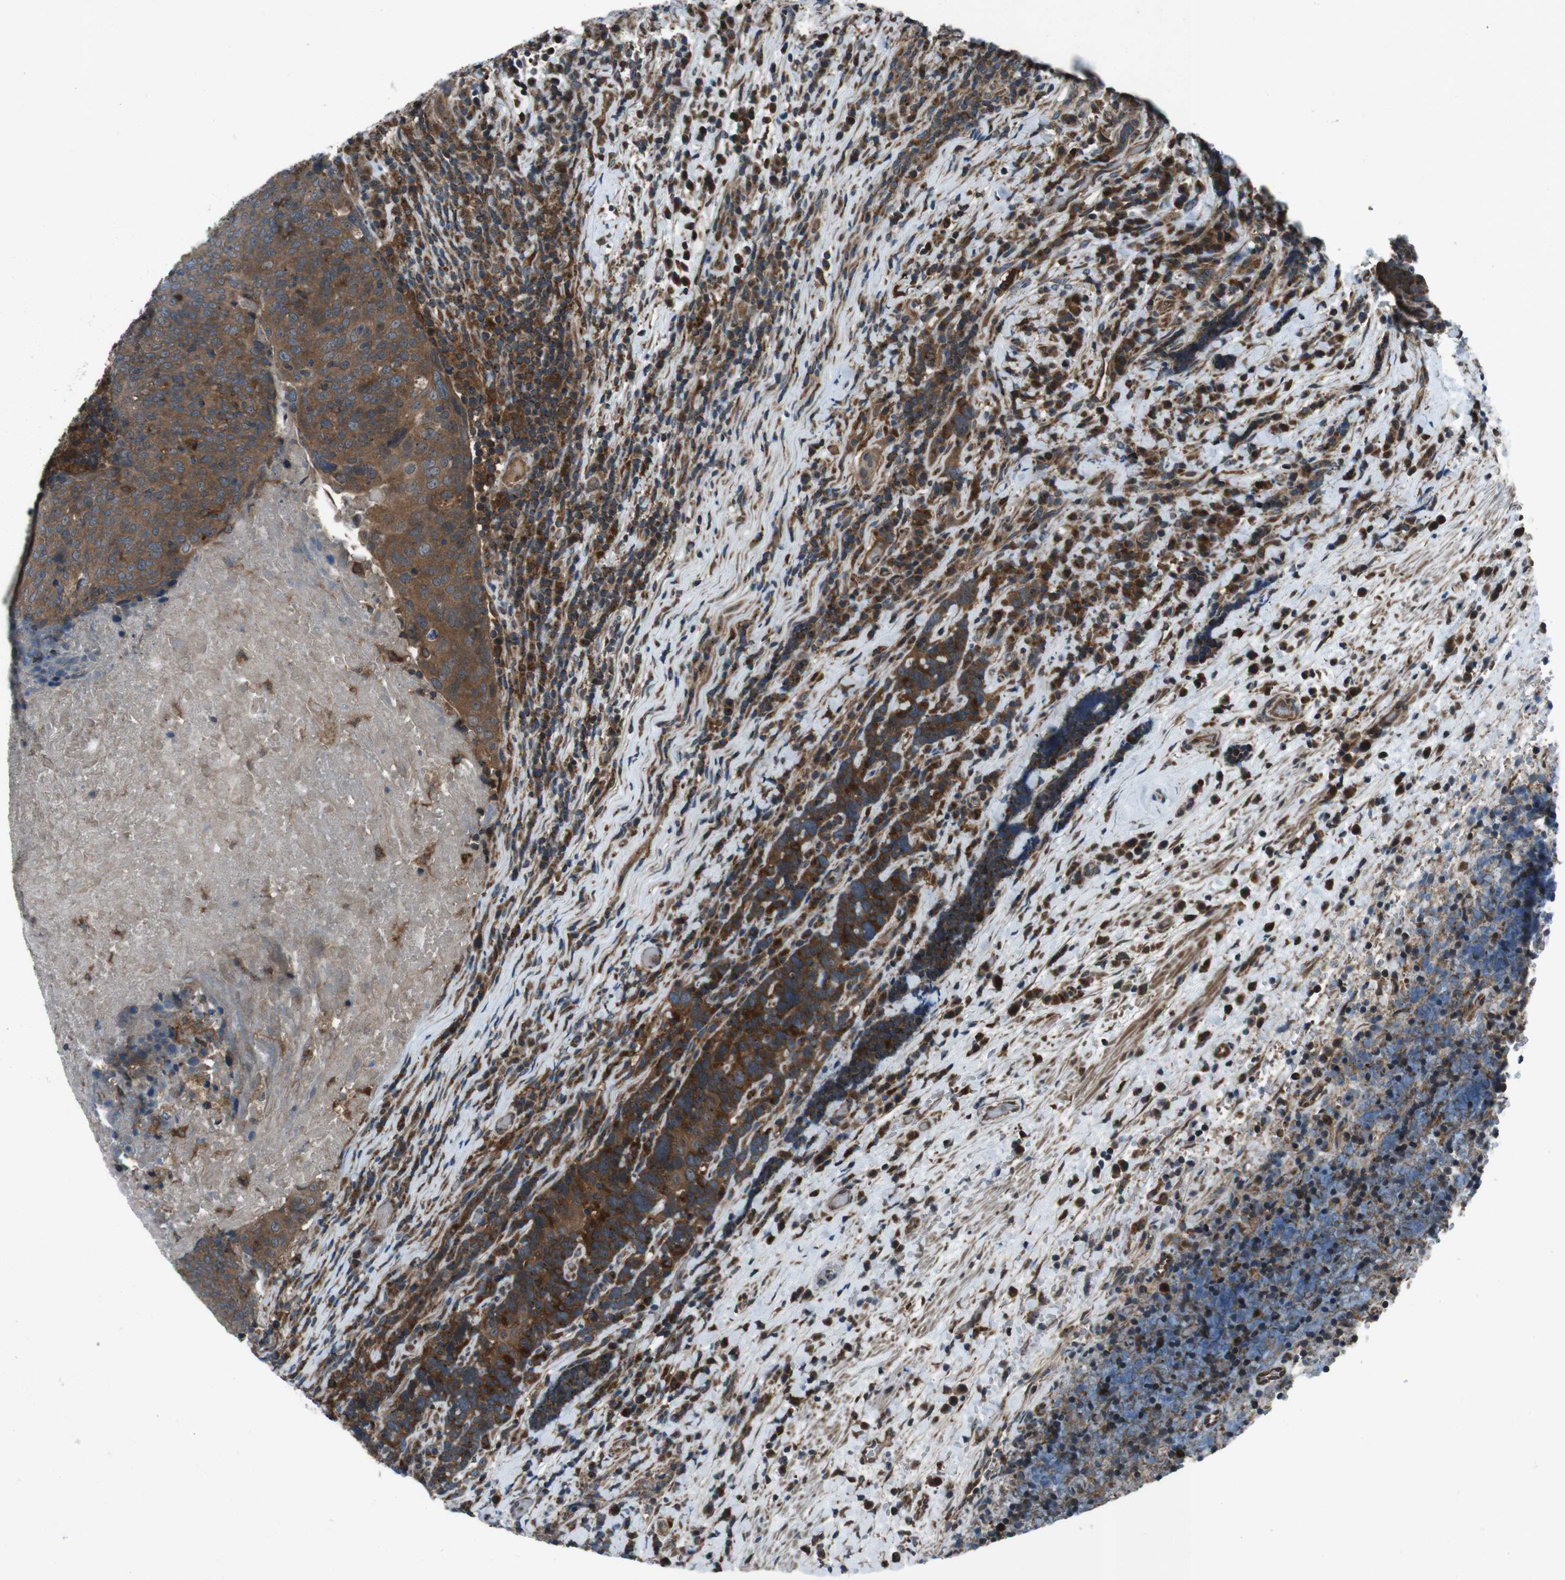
{"staining": {"intensity": "moderate", "quantity": ">75%", "location": "cytoplasmic/membranous"}, "tissue": "head and neck cancer", "cell_type": "Tumor cells", "image_type": "cancer", "snomed": [{"axis": "morphology", "description": "Squamous cell carcinoma, NOS"}, {"axis": "morphology", "description": "Squamous cell carcinoma, metastatic, NOS"}, {"axis": "topography", "description": "Lymph node"}, {"axis": "topography", "description": "Head-Neck"}], "caption": "Immunohistochemistry (IHC) micrograph of human metastatic squamous cell carcinoma (head and neck) stained for a protein (brown), which displays medium levels of moderate cytoplasmic/membranous positivity in approximately >75% of tumor cells.", "gene": "SLC27A4", "patient": {"sex": "male", "age": 62}}